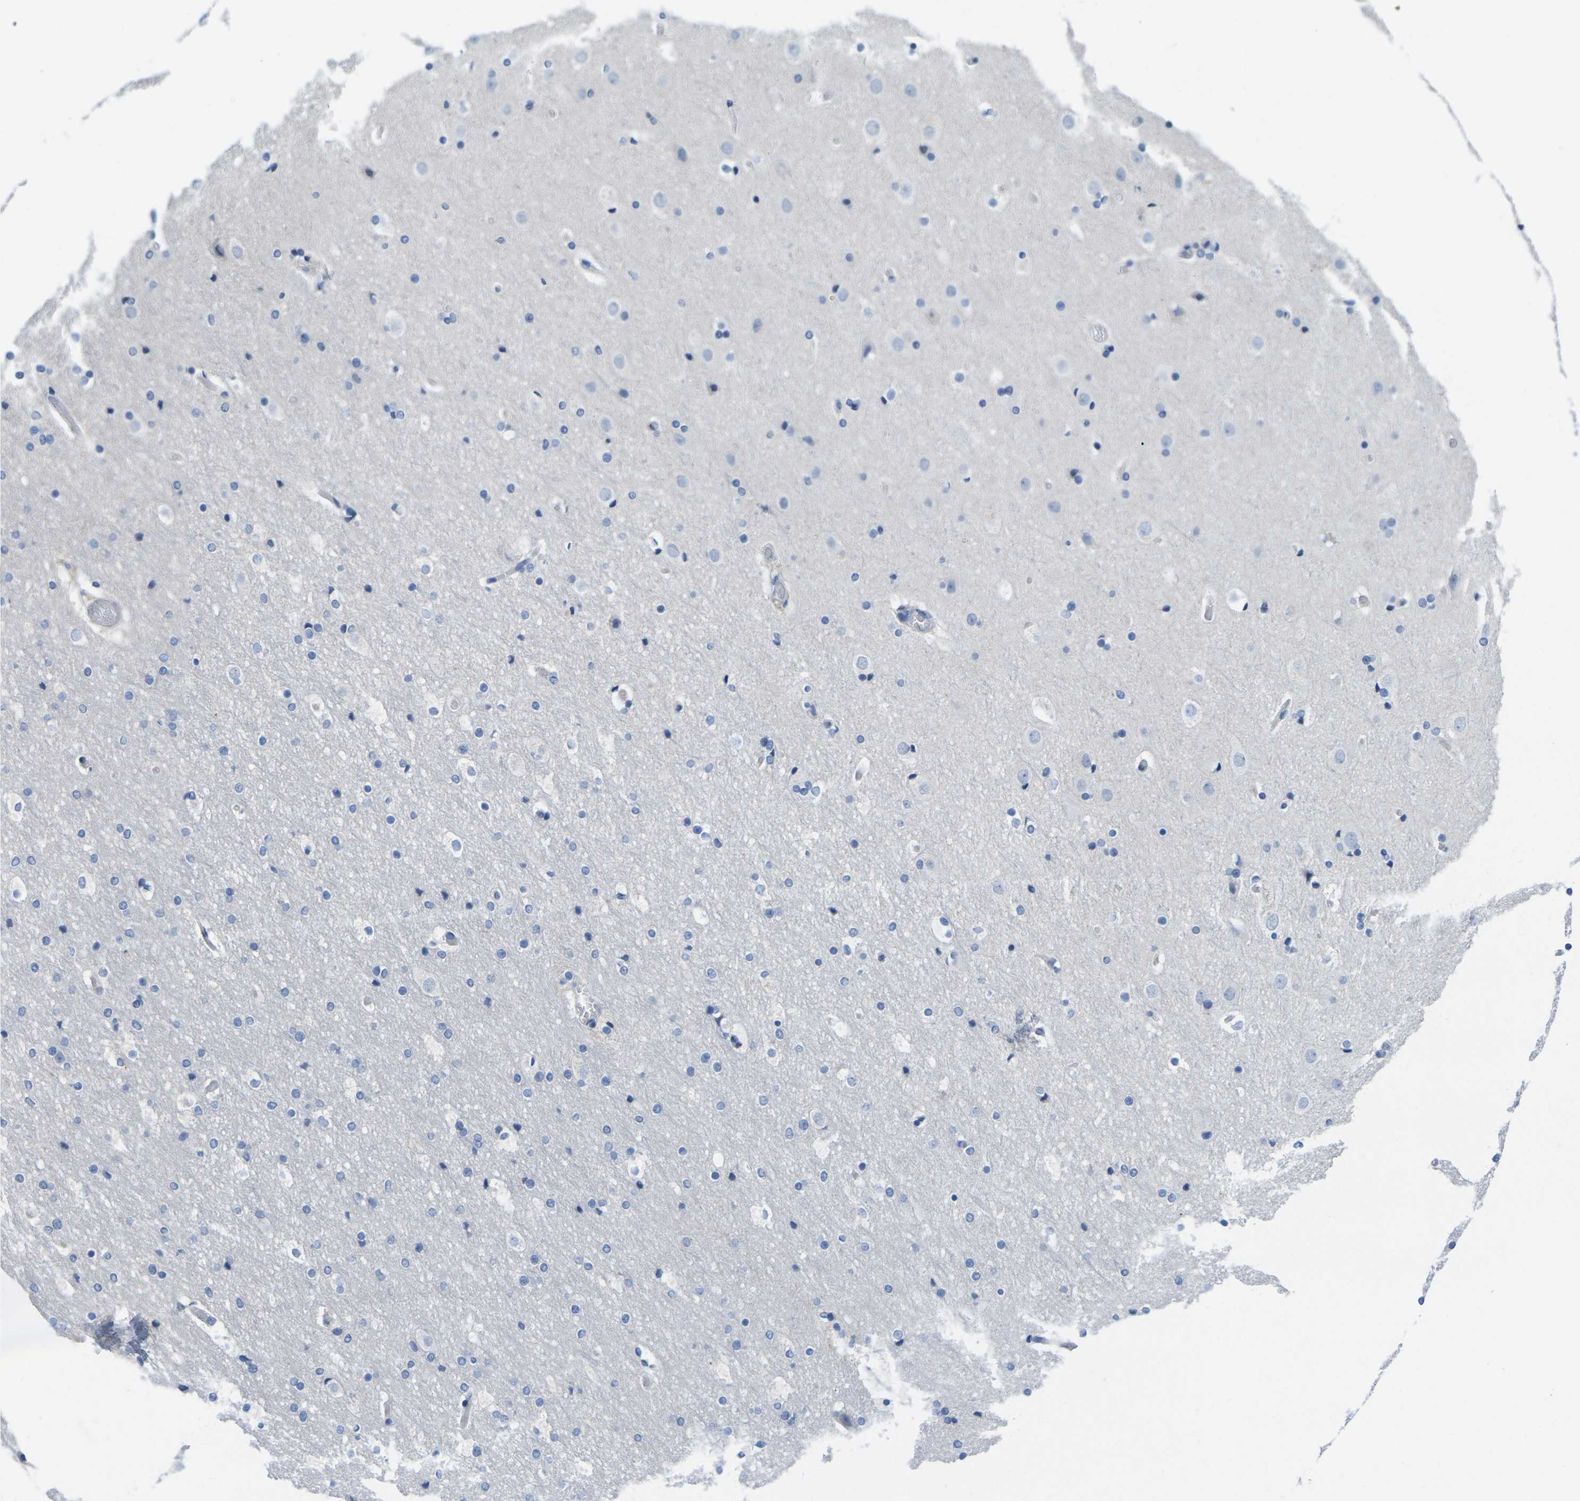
{"staining": {"intensity": "negative", "quantity": "none", "location": "none"}, "tissue": "cerebral cortex", "cell_type": "Endothelial cells", "image_type": "normal", "snomed": [{"axis": "morphology", "description": "Normal tissue, NOS"}, {"axis": "topography", "description": "Cerebral cortex"}], "caption": "DAB (3,3'-diaminobenzidine) immunohistochemical staining of benign cerebral cortex exhibits no significant staining in endothelial cells.", "gene": "TNNI3", "patient": {"sex": "male", "age": 57}}